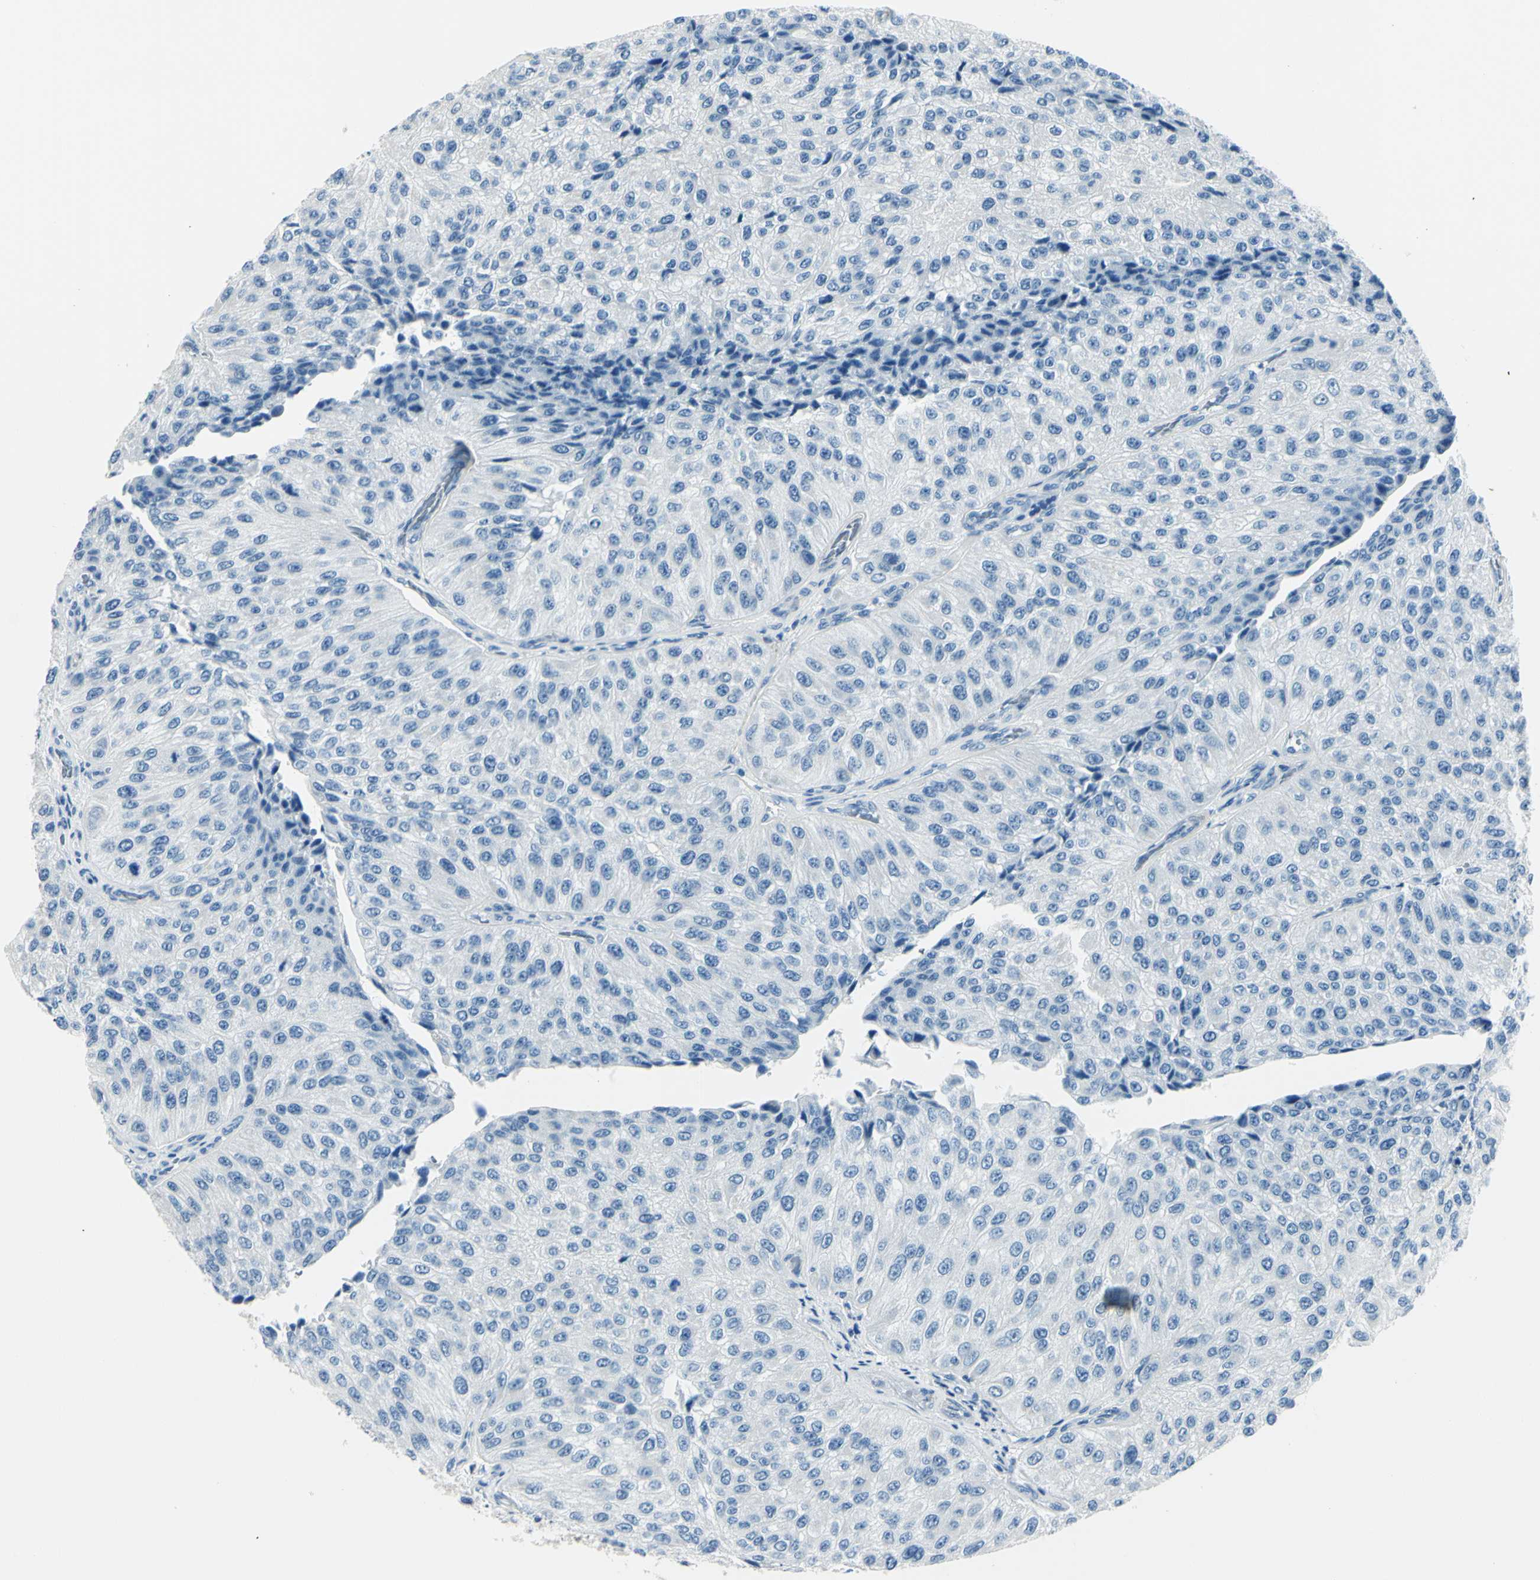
{"staining": {"intensity": "negative", "quantity": "none", "location": "none"}, "tissue": "urothelial cancer", "cell_type": "Tumor cells", "image_type": "cancer", "snomed": [{"axis": "morphology", "description": "Urothelial carcinoma, High grade"}, {"axis": "topography", "description": "Kidney"}, {"axis": "topography", "description": "Urinary bladder"}], "caption": "Immunohistochemistry (IHC) histopathology image of neoplastic tissue: human urothelial carcinoma (high-grade) stained with DAB shows no significant protein positivity in tumor cells.", "gene": "CDH15", "patient": {"sex": "male", "age": 77}}